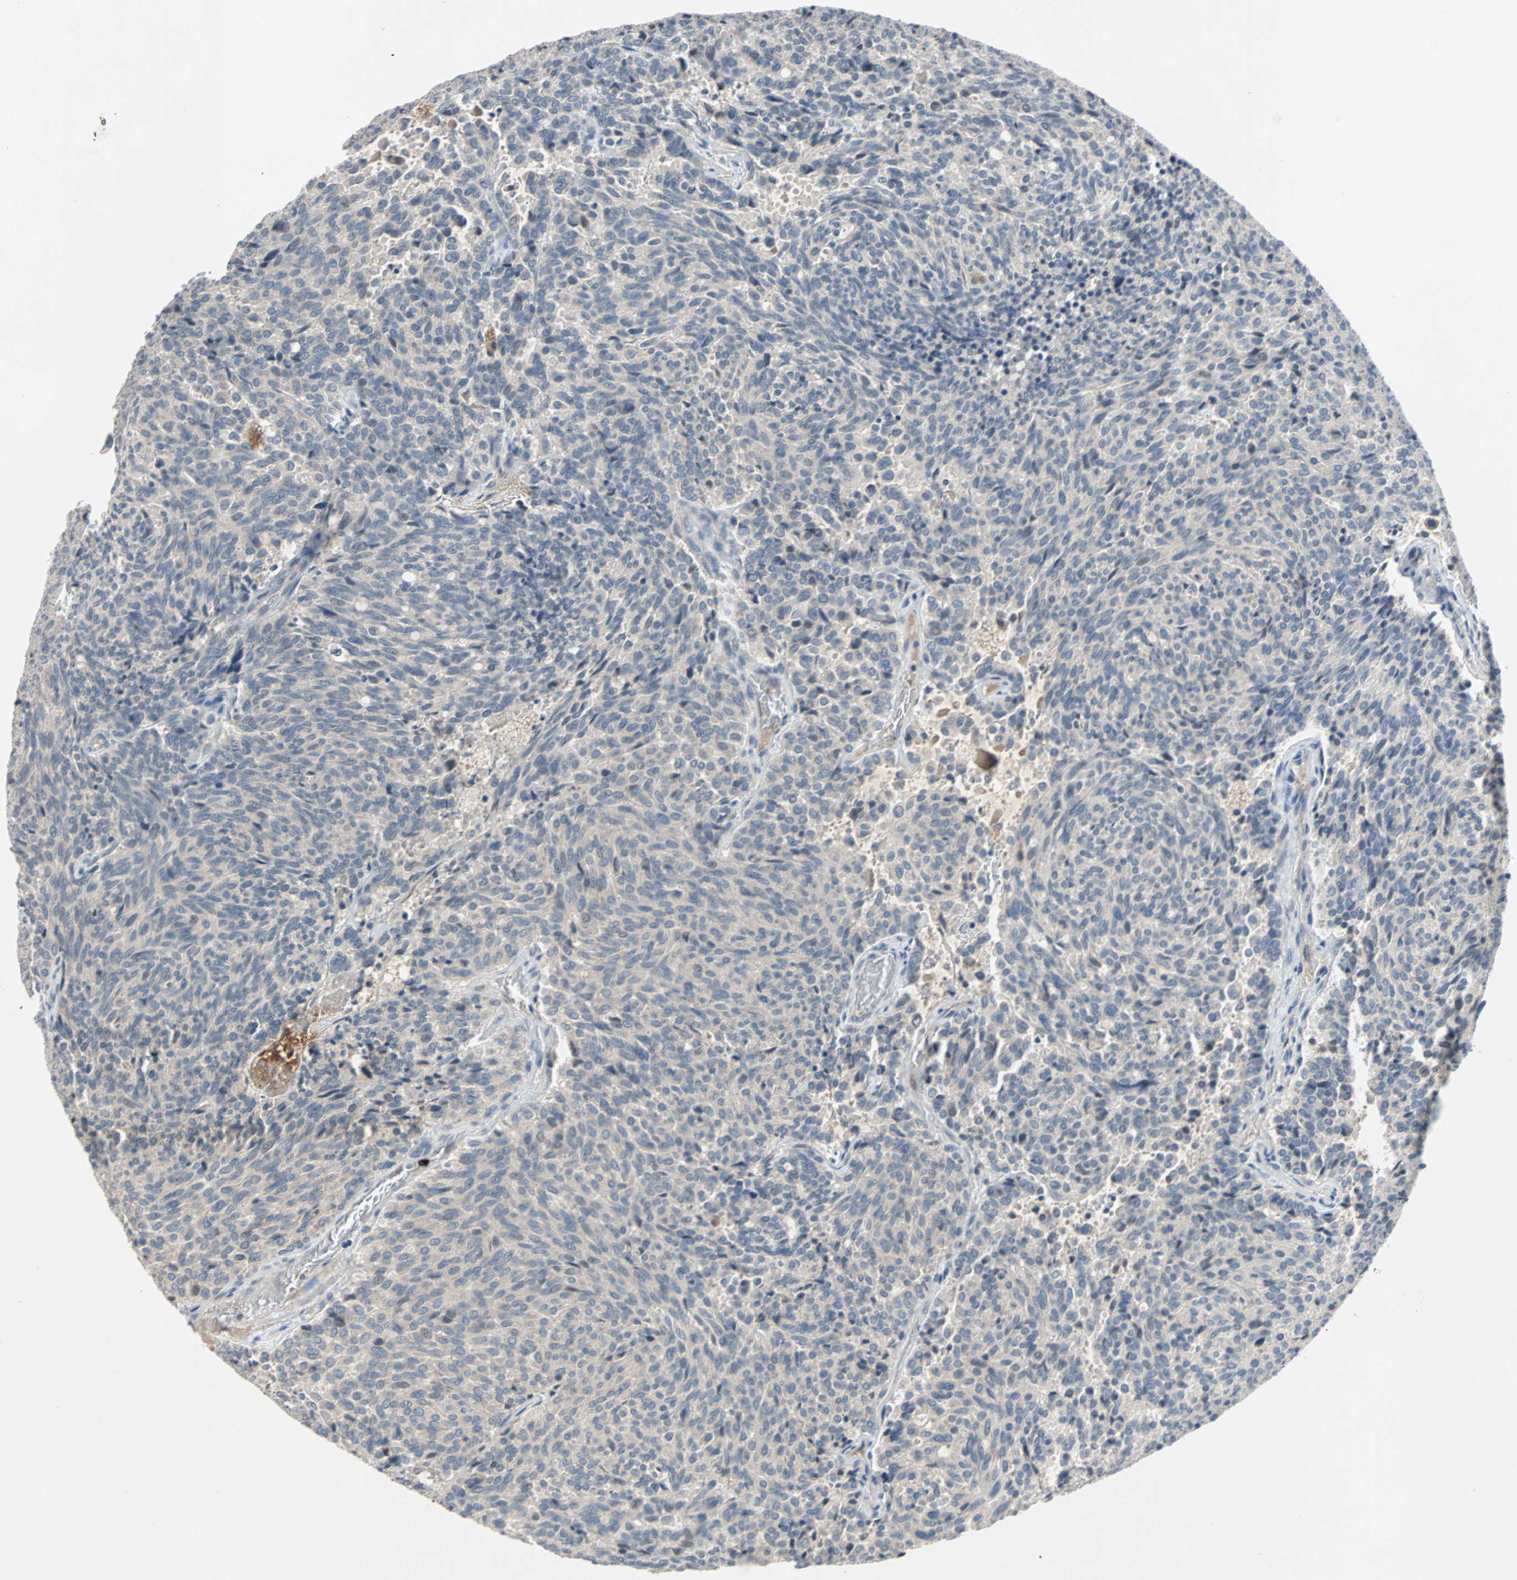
{"staining": {"intensity": "negative", "quantity": "none", "location": "none"}, "tissue": "carcinoid", "cell_type": "Tumor cells", "image_type": "cancer", "snomed": [{"axis": "morphology", "description": "Carcinoid, malignant, NOS"}, {"axis": "topography", "description": "Pancreas"}], "caption": "There is no significant positivity in tumor cells of carcinoid.", "gene": "MAP4K1", "patient": {"sex": "female", "age": 54}}